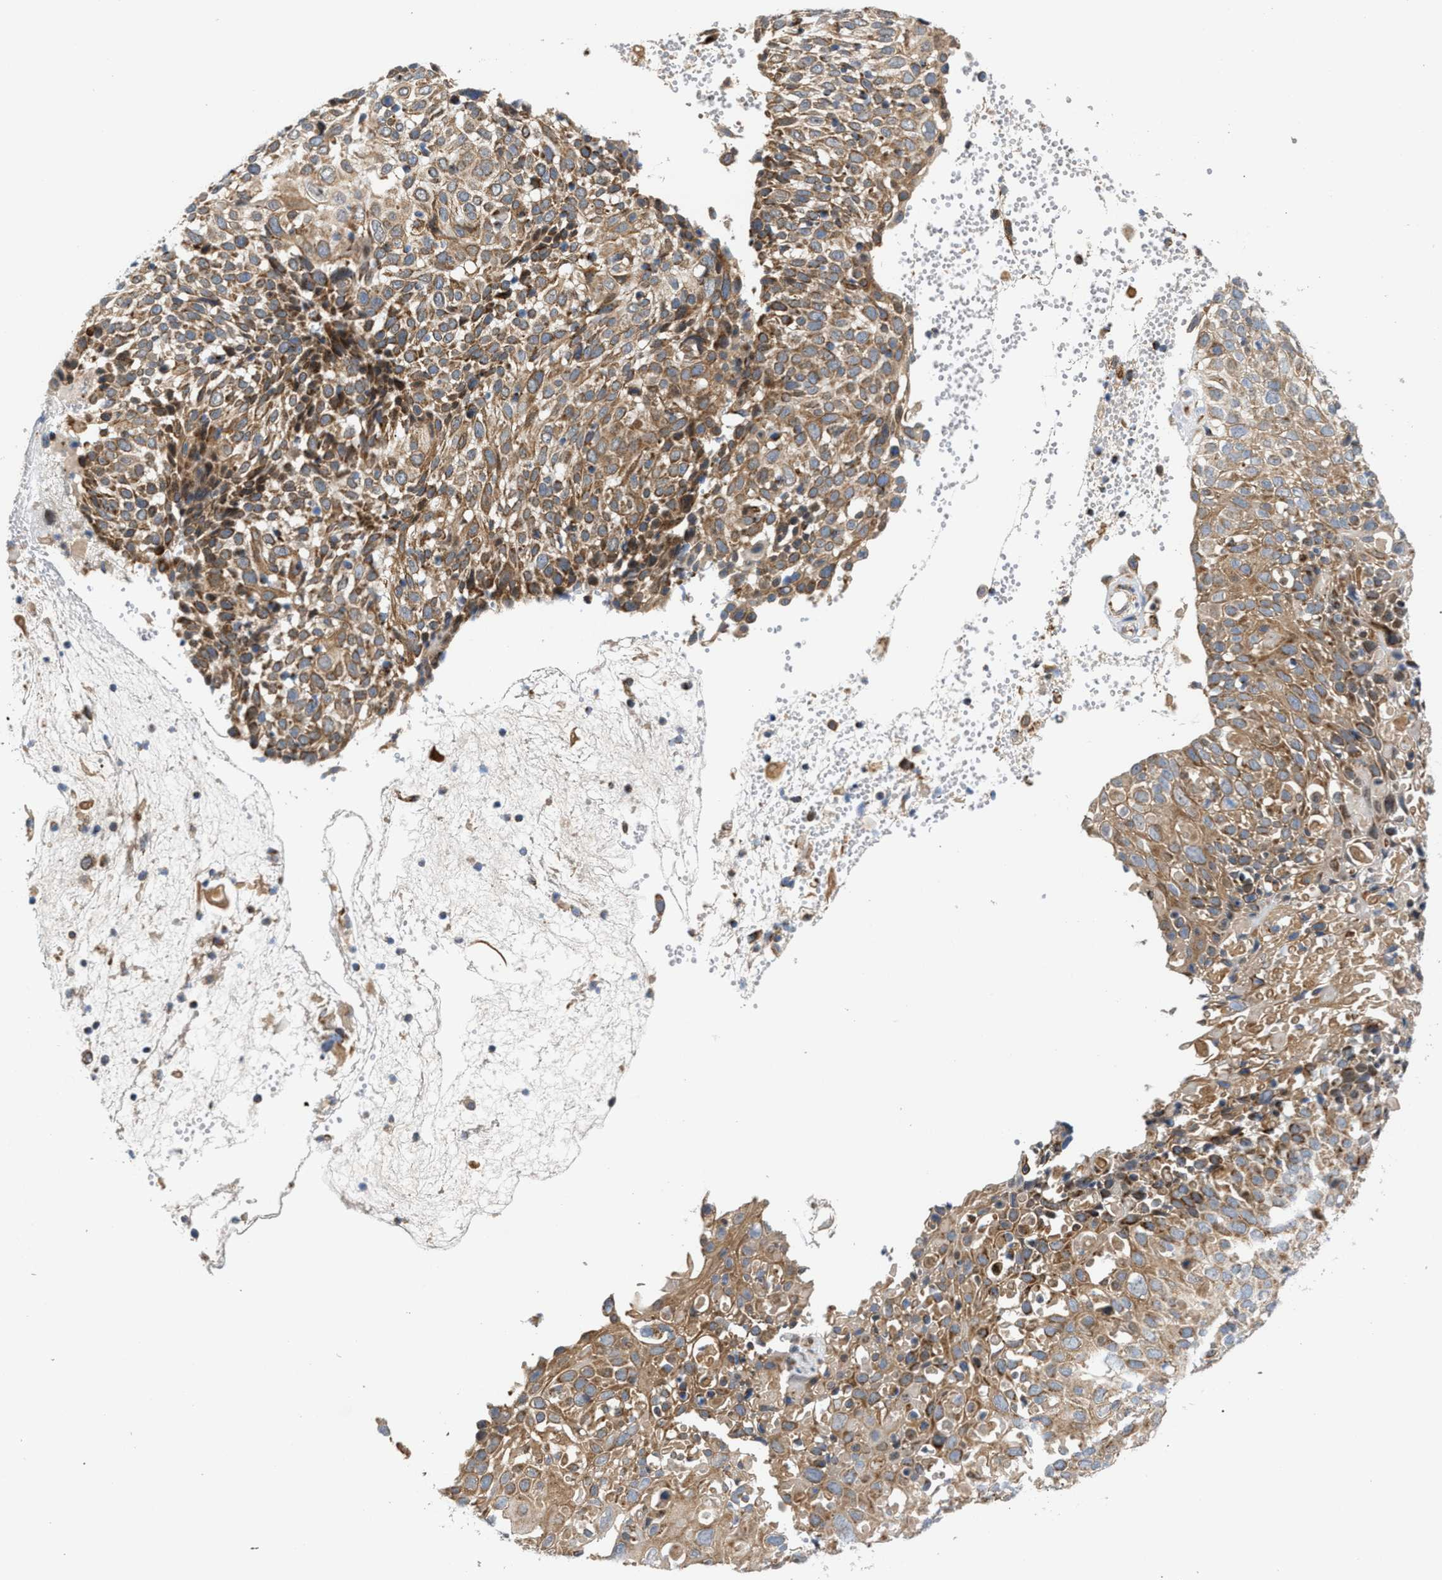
{"staining": {"intensity": "moderate", "quantity": ">75%", "location": "cytoplasmic/membranous"}, "tissue": "cervical cancer", "cell_type": "Tumor cells", "image_type": "cancer", "snomed": [{"axis": "morphology", "description": "Squamous cell carcinoma, NOS"}, {"axis": "topography", "description": "Cervix"}], "caption": "Immunohistochemical staining of human cervical cancer (squamous cell carcinoma) displays moderate cytoplasmic/membranous protein positivity in approximately >75% of tumor cells.", "gene": "TACO1", "patient": {"sex": "female", "age": 74}}